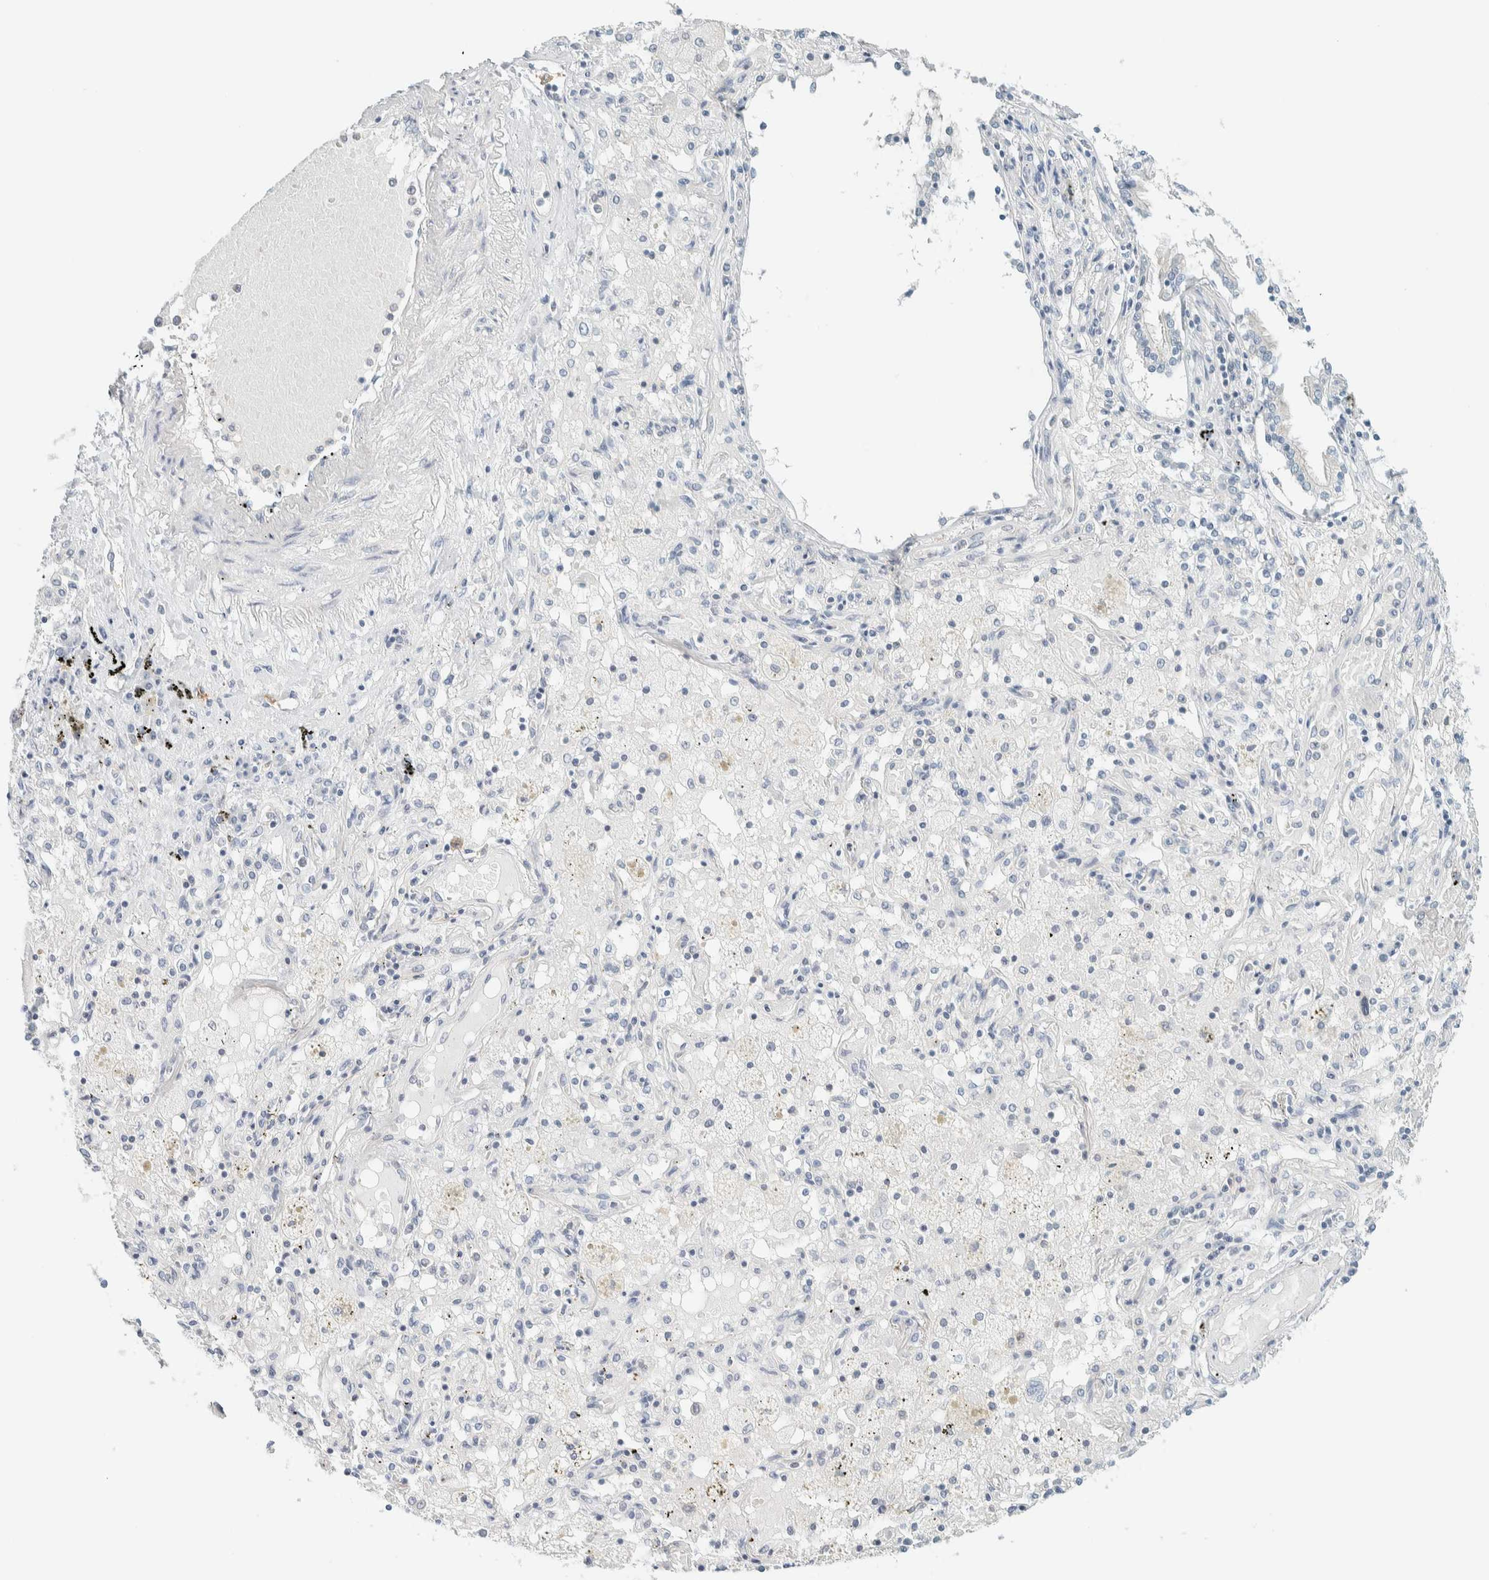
{"staining": {"intensity": "negative", "quantity": "none", "location": "none"}, "tissue": "lung cancer", "cell_type": "Tumor cells", "image_type": "cancer", "snomed": [{"axis": "morphology", "description": "Squamous cell carcinoma, NOS"}, {"axis": "topography", "description": "Lung"}], "caption": "This is a micrograph of immunohistochemistry (IHC) staining of squamous cell carcinoma (lung), which shows no positivity in tumor cells. Brightfield microscopy of immunohistochemistry stained with DAB (3,3'-diaminobenzidine) (brown) and hematoxylin (blue), captured at high magnification.", "gene": "NDE1", "patient": {"sex": "male", "age": 65}}